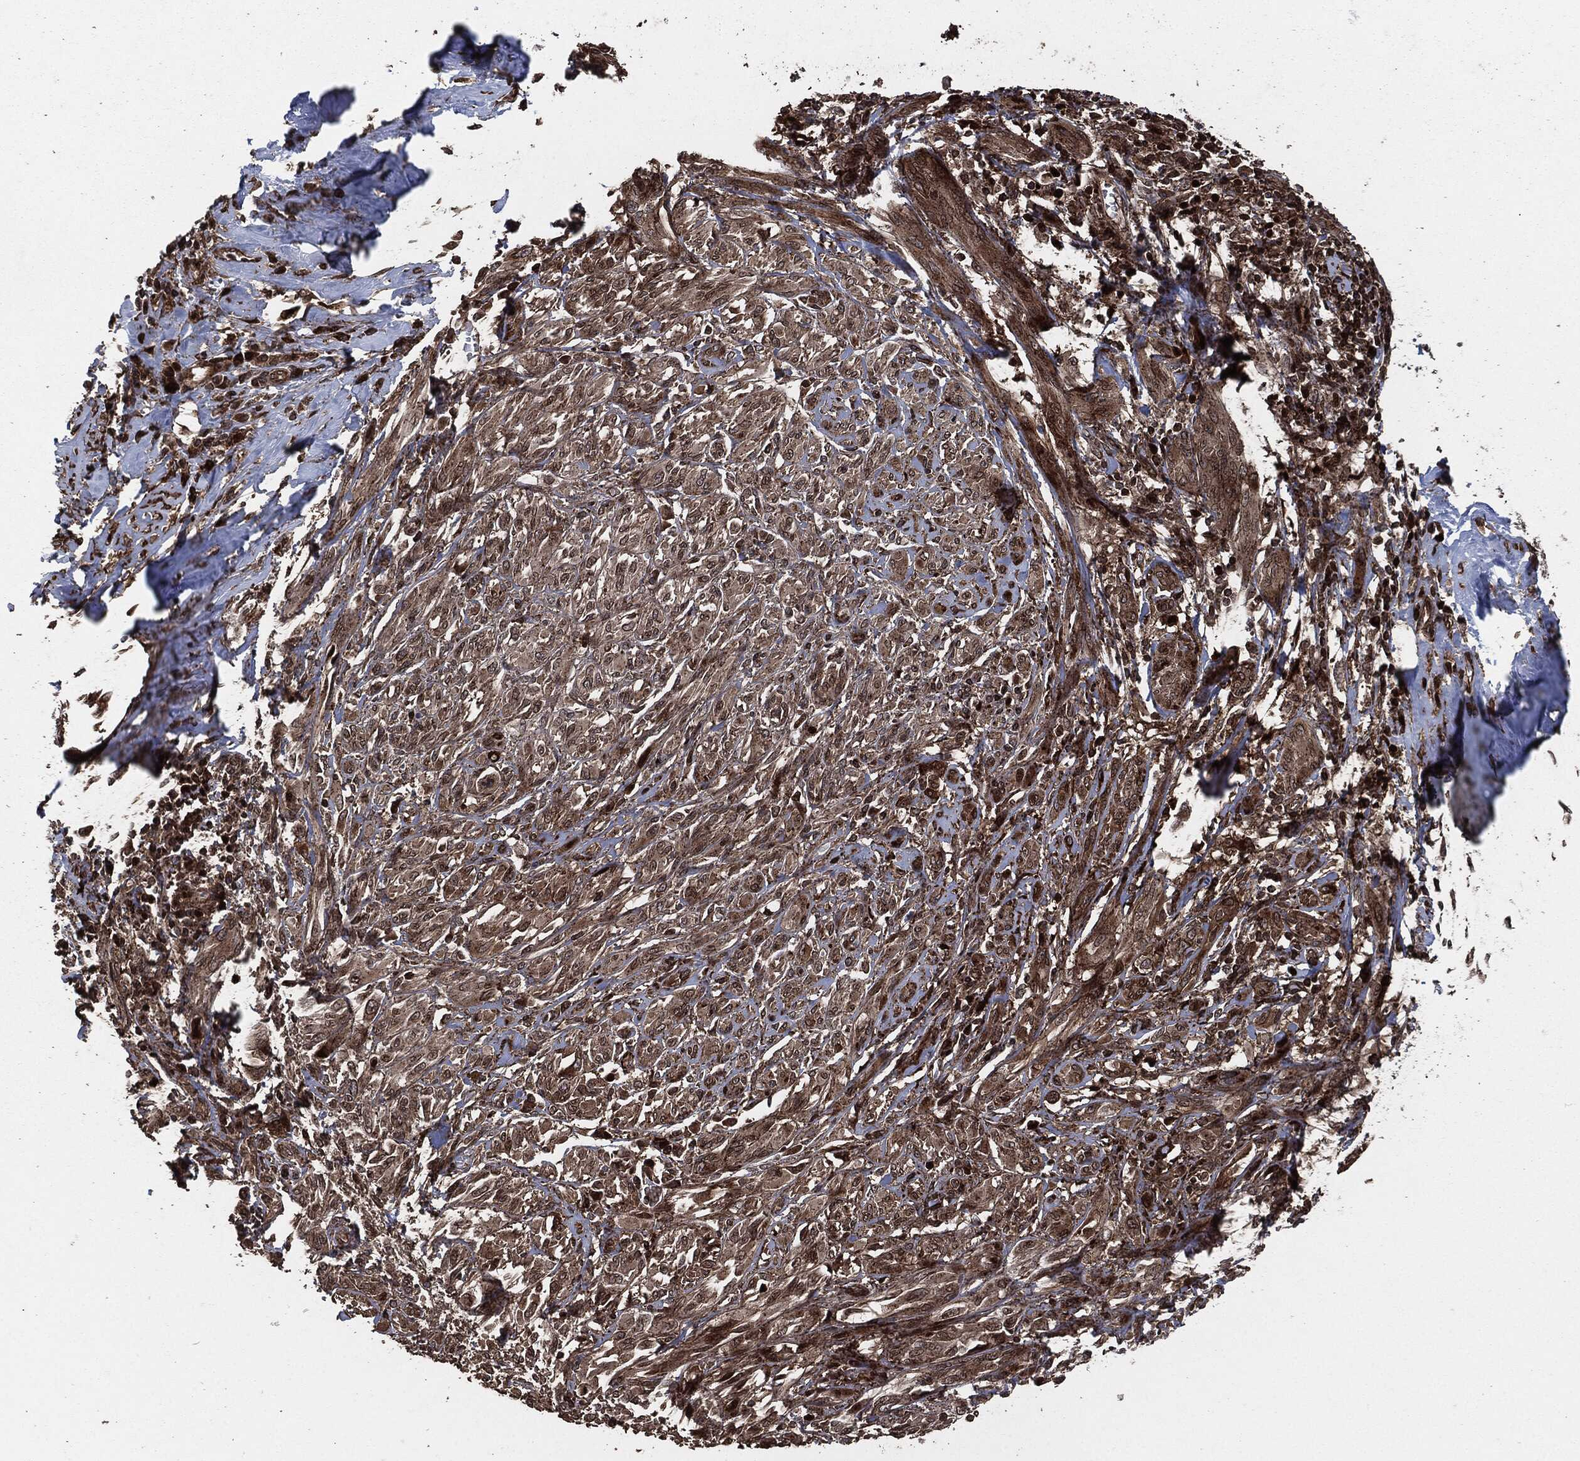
{"staining": {"intensity": "moderate", "quantity": ">75%", "location": "cytoplasmic/membranous"}, "tissue": "melanoma", "cell_type": "Tumor cells", "image_type": "cancer", "snomed": [{"axis": "morphology", "description": "Malignant melanoma, NOS"}, {"axis": "topography", "description": "Skin"}], "caption": "There is medium levels of moderate cytoplasmic/membranous expression in tumor cells of melanoma, as demonstrated by immunohistochemical staining (brown color).", "gene": "IFIT1", "patient": {"sex": "female", "age": 91}}